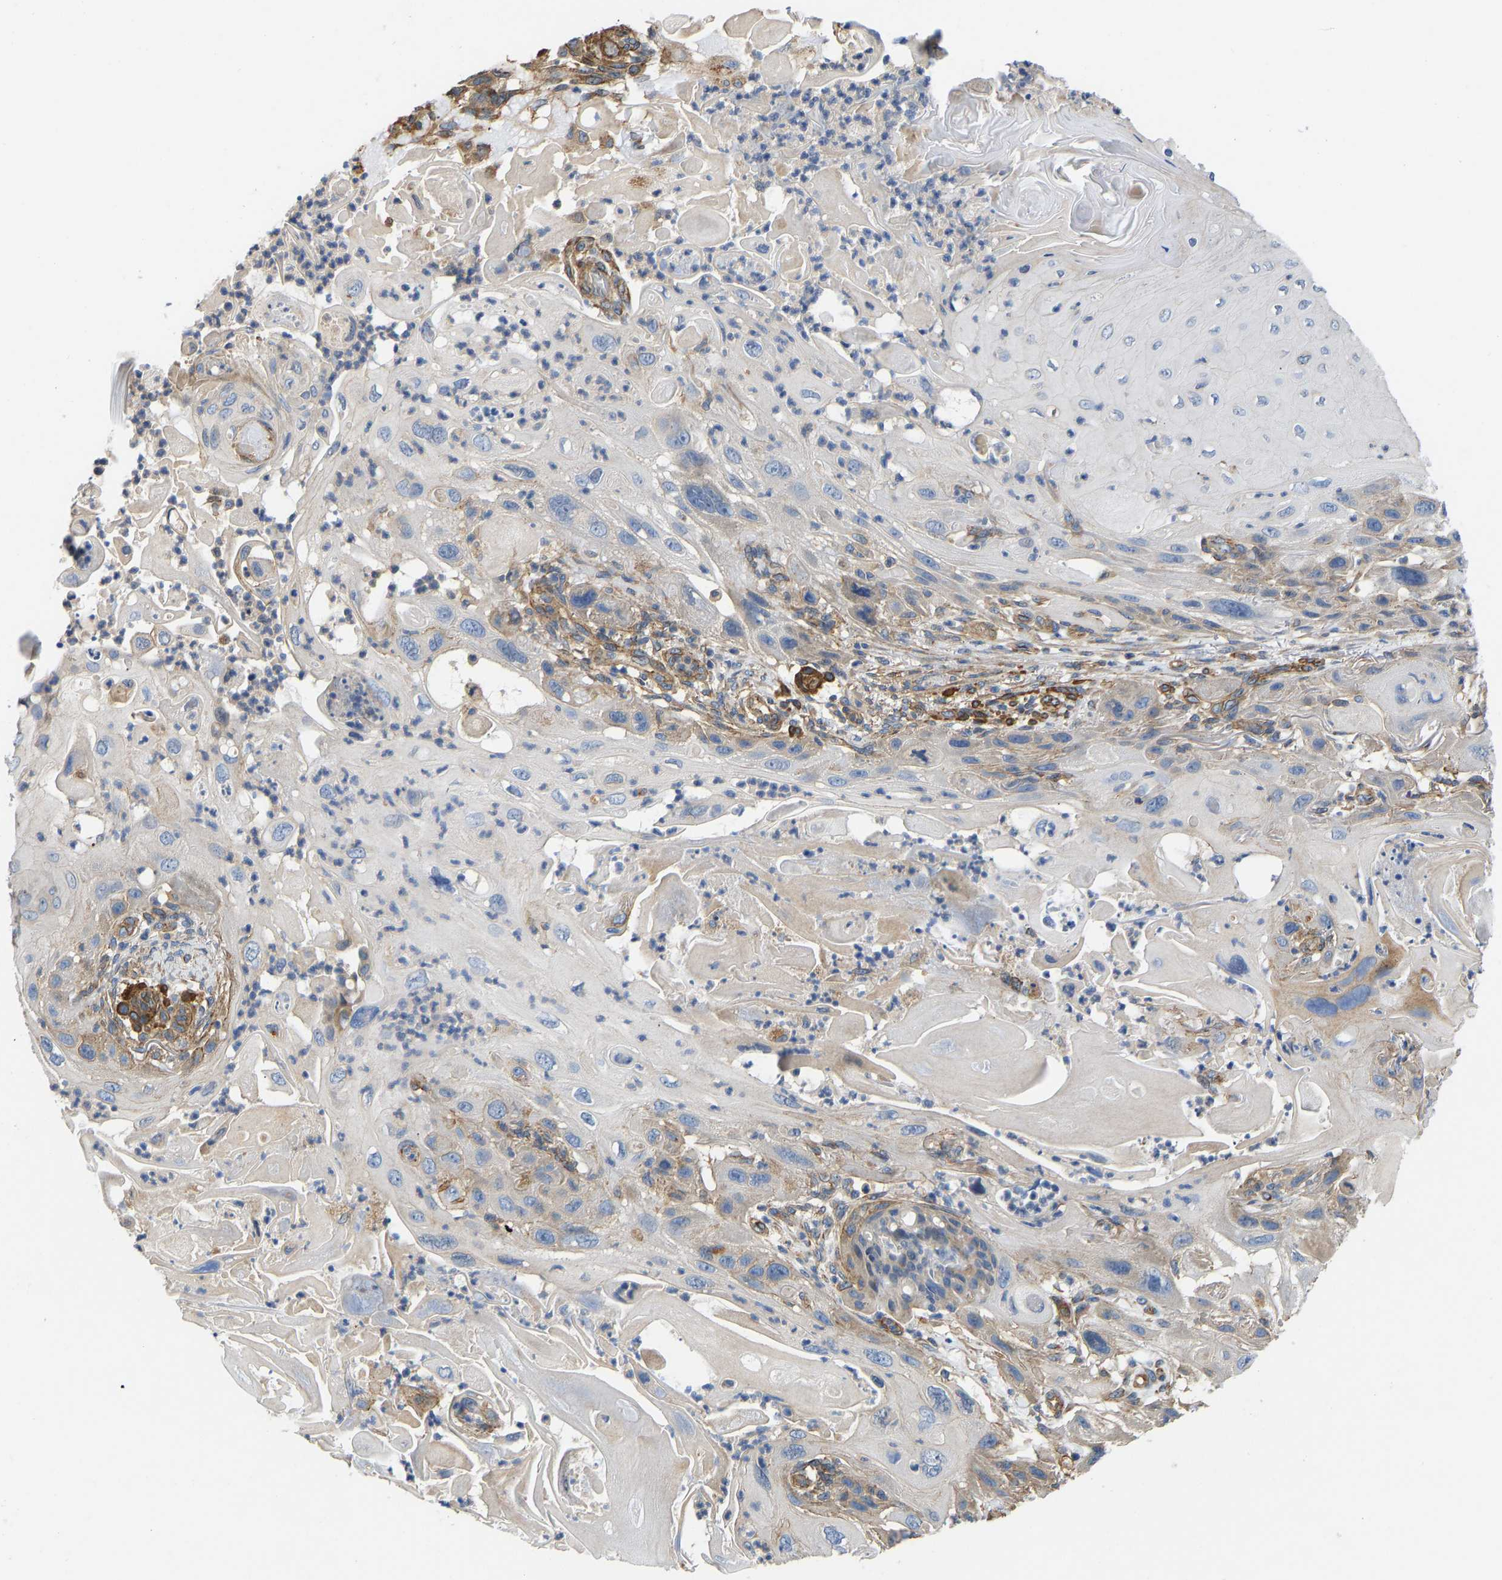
{"staining": {"intensity": "weak", "quantity": "<25%", "location": "cytoplasmic/membranous"}, "tissue": "skin cancer", "cell_type": "Tumor cells", "image_type": "cancer", "snomed": [{"axis": "morphology", "description": "Squamous cell carcinoma, NOS"}, {"axis": "topography", "description": "Skin"}], "caption": "IHC of human skin cancer shows no staining in tumor cells.", "gene": "ELMO2", "patient": {"sex": "female", "age": 77}}